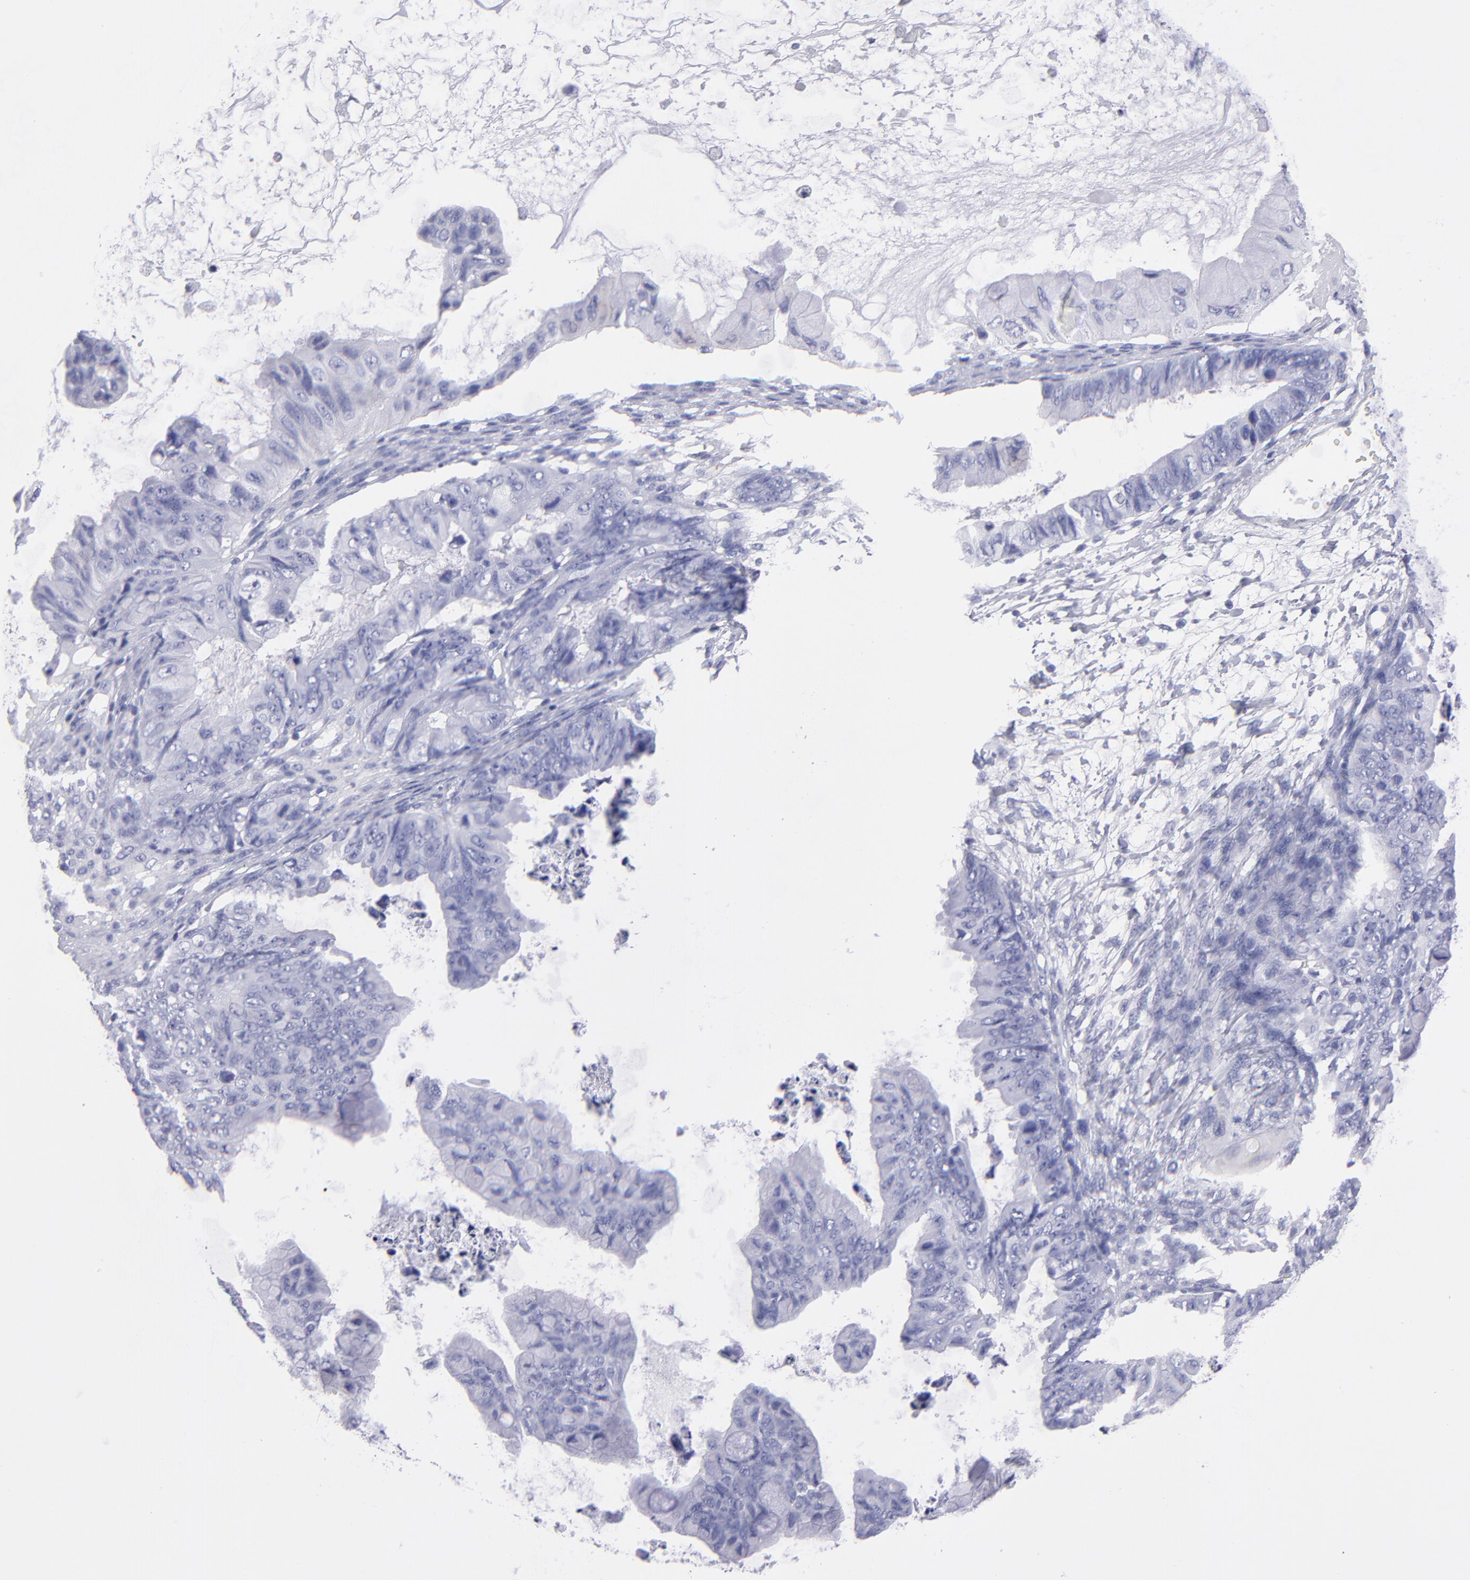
{"staining": {"intensity": "negative", "quantity": "none", "location": "none"}, "tissue": "ovarian cancer", "cell_type": "Tumor cells", "image_type": "cancer", "snomed": [{"axis": "morphology", "description": "Cystadenocarcinoma, mucinous, NOS"}, {"axis": "topography", "description": "Ovary"}], "caption": "Ovarian mucinous cystadenocarcinoma was stained to show a protein in brown. There is no significant expression in tumor cells.", "gene": "MB", "patient": {"sex": "female", "age": 36}}